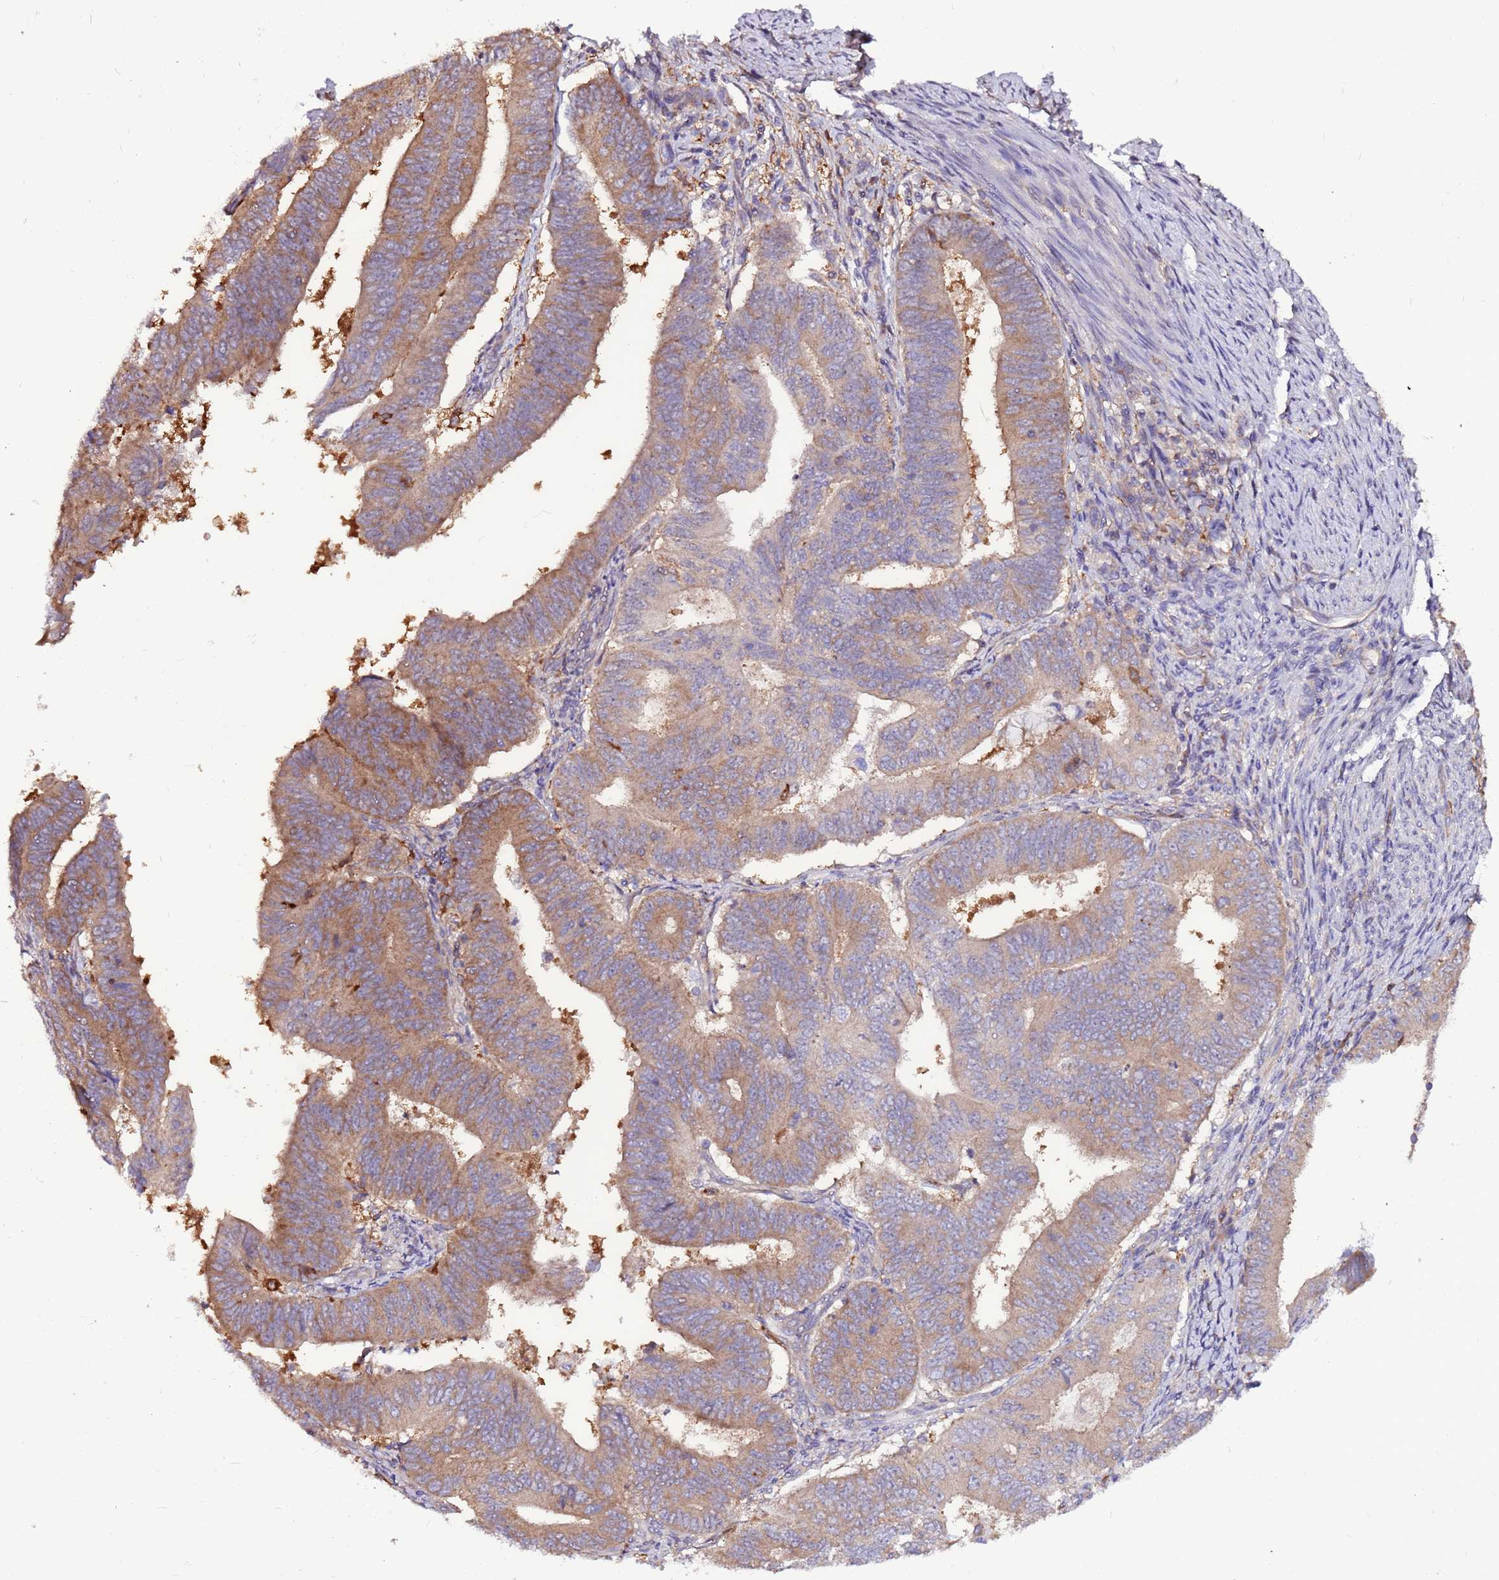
{"staining": {"intensity": "moderate", "quantity": "25%-75%", "location": "cytoplasmic/membranous"}, "tissue": "endometrial cancer", "cell_type": "Tumor cells", "image_type": "cancer", "snomed": [{"axis": "morphology", "description": "Adenocarcinoma, NOS"}, {"axis": "topography", "description": "Endometrium"}], "caption": "This histopathology image shows endometrial cancer (adenocarcinoma) stained with immunohistochemistry (IHC) to label a protein in brown. The cytoplasmic/membranous of tumor cells show moderate positivity for the protein. Nuclei are counter-stained blue.", "gene": "ATXN2L", "patient": {"sex": "female", "age": 70}}